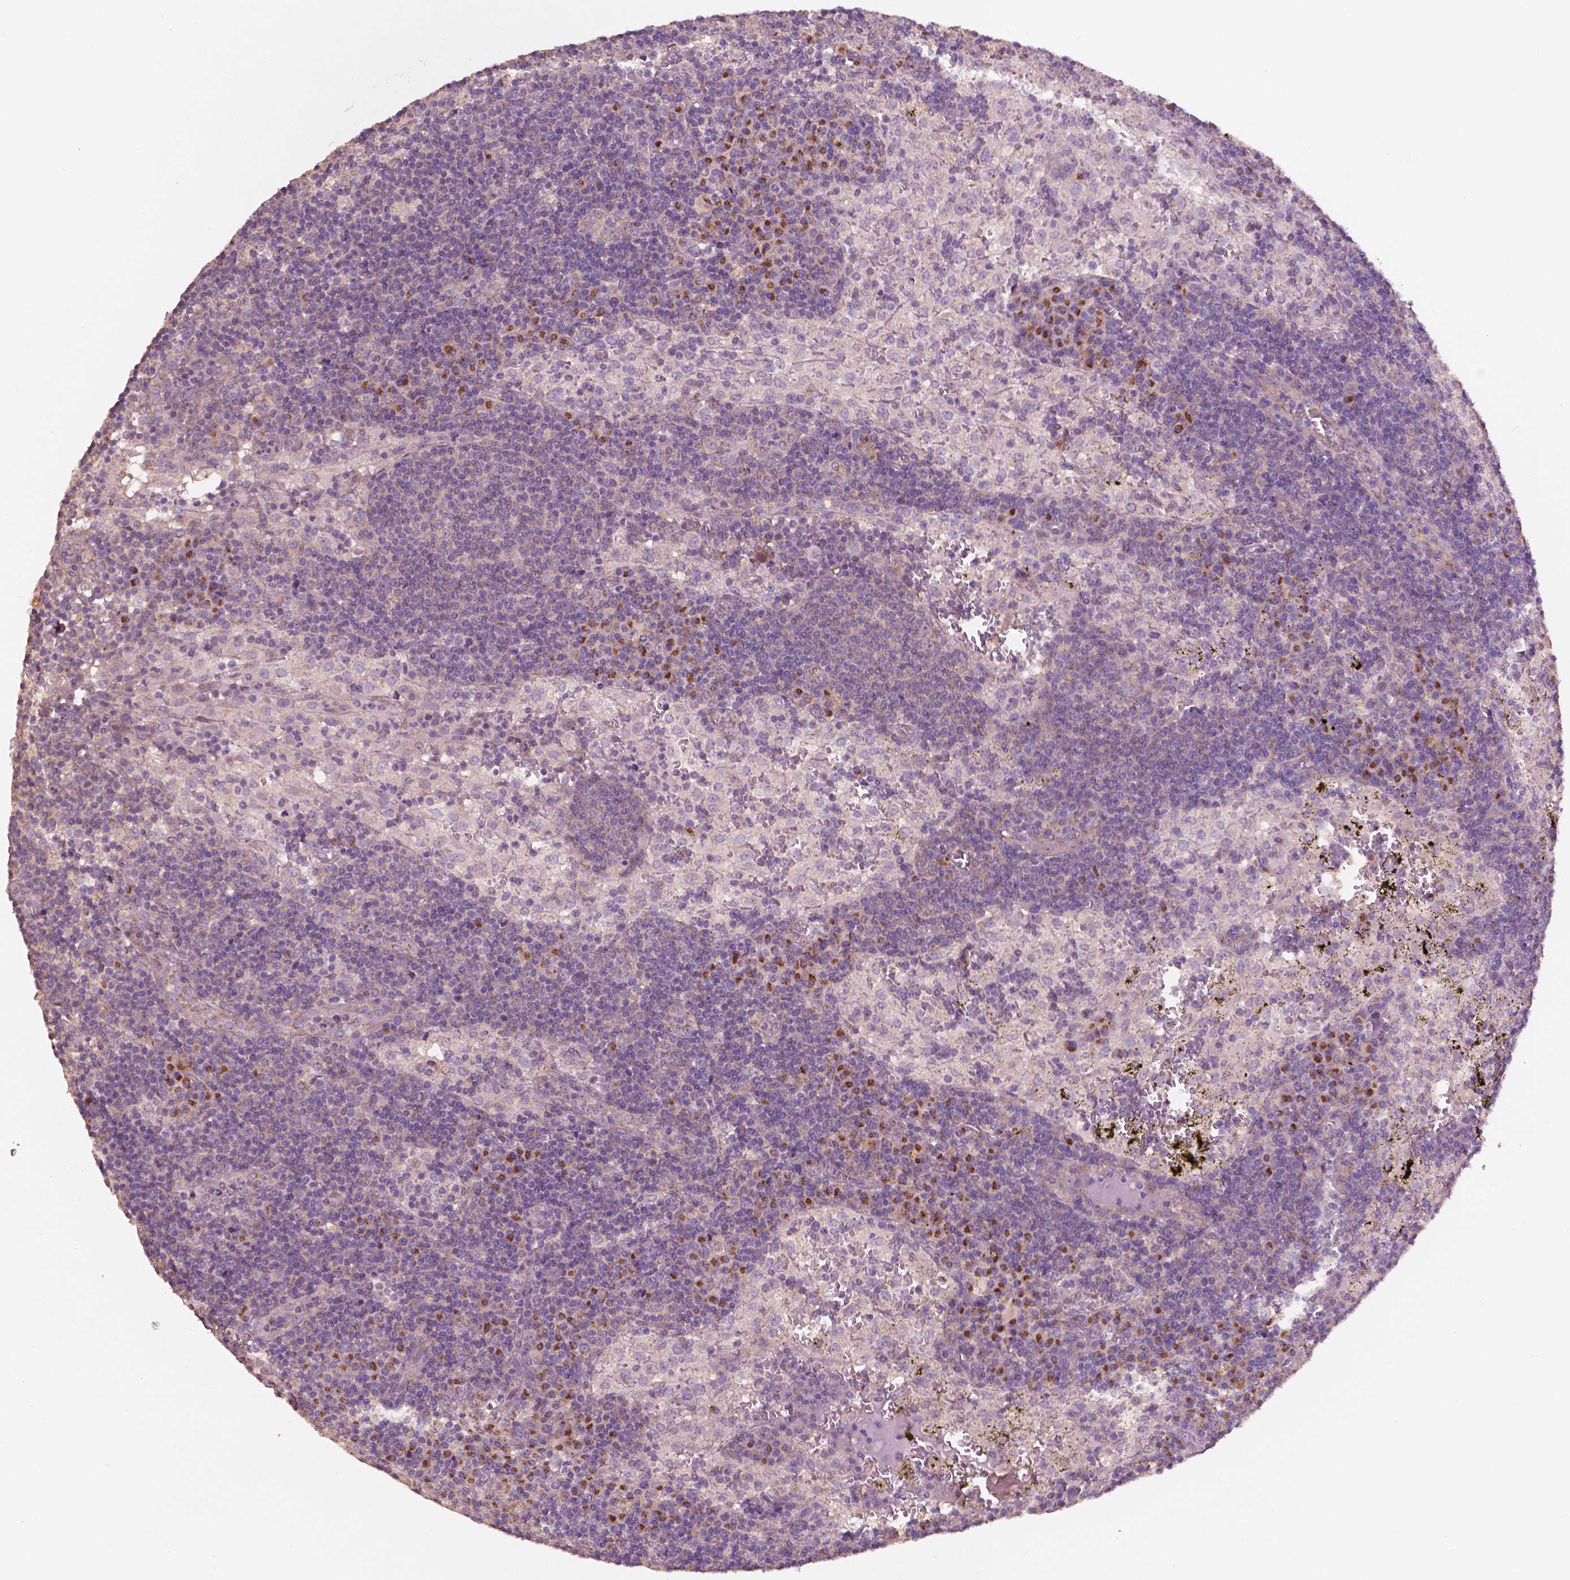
{"staining": {"intensity": "negative", "quantity": "none", "location": "none"}, "tissue": "lymph node", "cell_type": "Germinal center cells", "image_type": "normal", "snomed": [{"axis": "morphology", "description": "Normal tissue, NOS"}, {"axis": "topography", "description": "Lymph node"}], "caption": "DAB immunohistochemical staining of benign lymph node demonstrates no significant positivity in germinal center cells. Brightfield microscopy of IHC stained with DAB (brown) and hematoxylin (blue), captured at high magnification.", "gene": "CHPT1", "patient": {"sex": "male", "age": 62}}